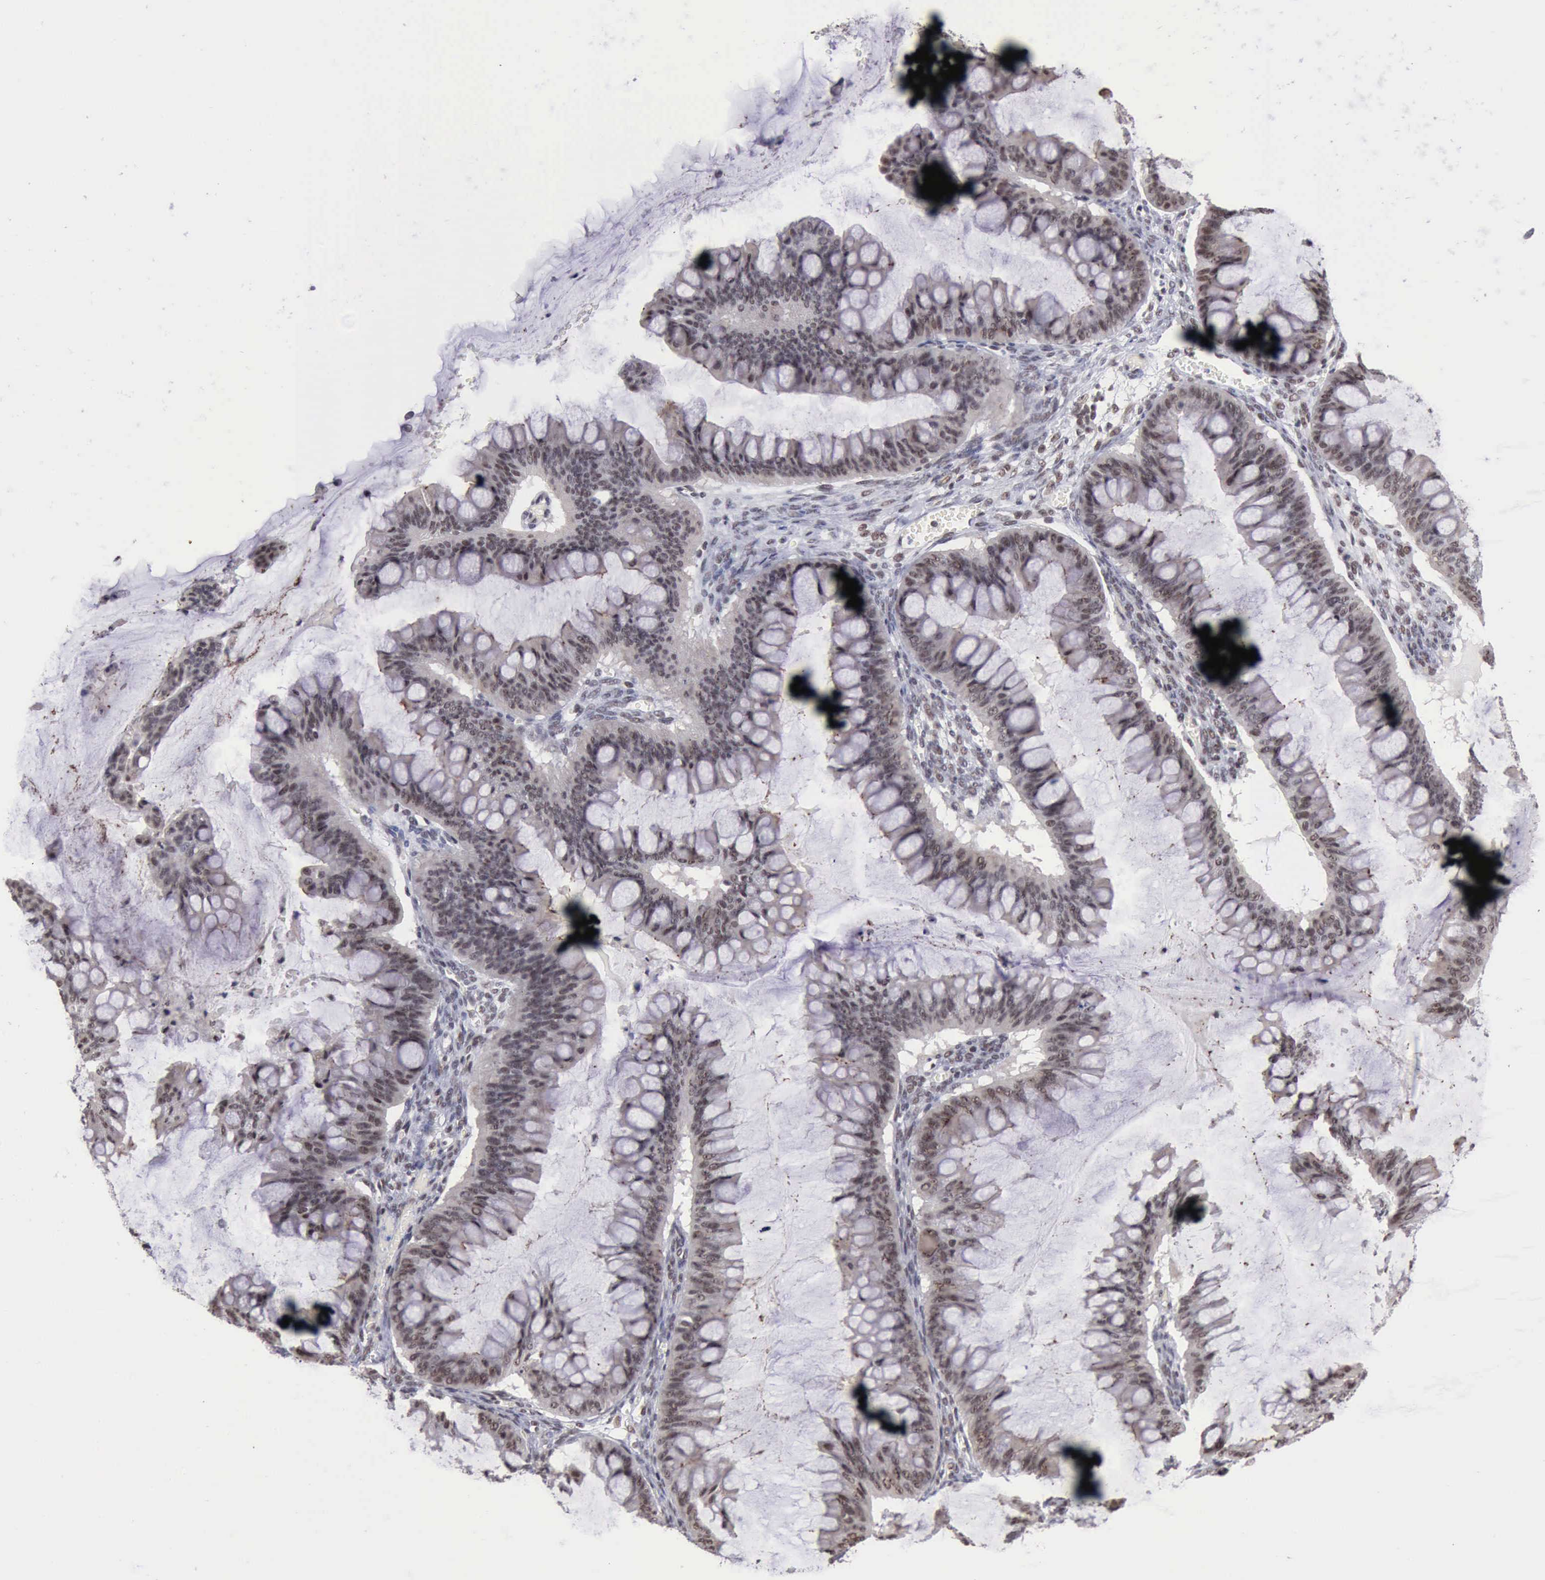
{"staining": {"intensity": "weak", "quantity": ">75%", "location": "nuclear"}, "tissue": "ovarian cancer", "cell_type": "Tumor cells", "image_type": "cancer", "snomed": [{"axis": "morphology", "description": "Cystadenocarcinoma, mucinous, NOS"}, {"axis": "topography", "description": "Ovary"}], "caption": "The histopathology image demonstrates a brown stain indicating the presence of a protein in the nuclear of tumor cells in ovarian cancer.", "gene": "TAF1", "patient": {"sex": "female", "age": 73}}